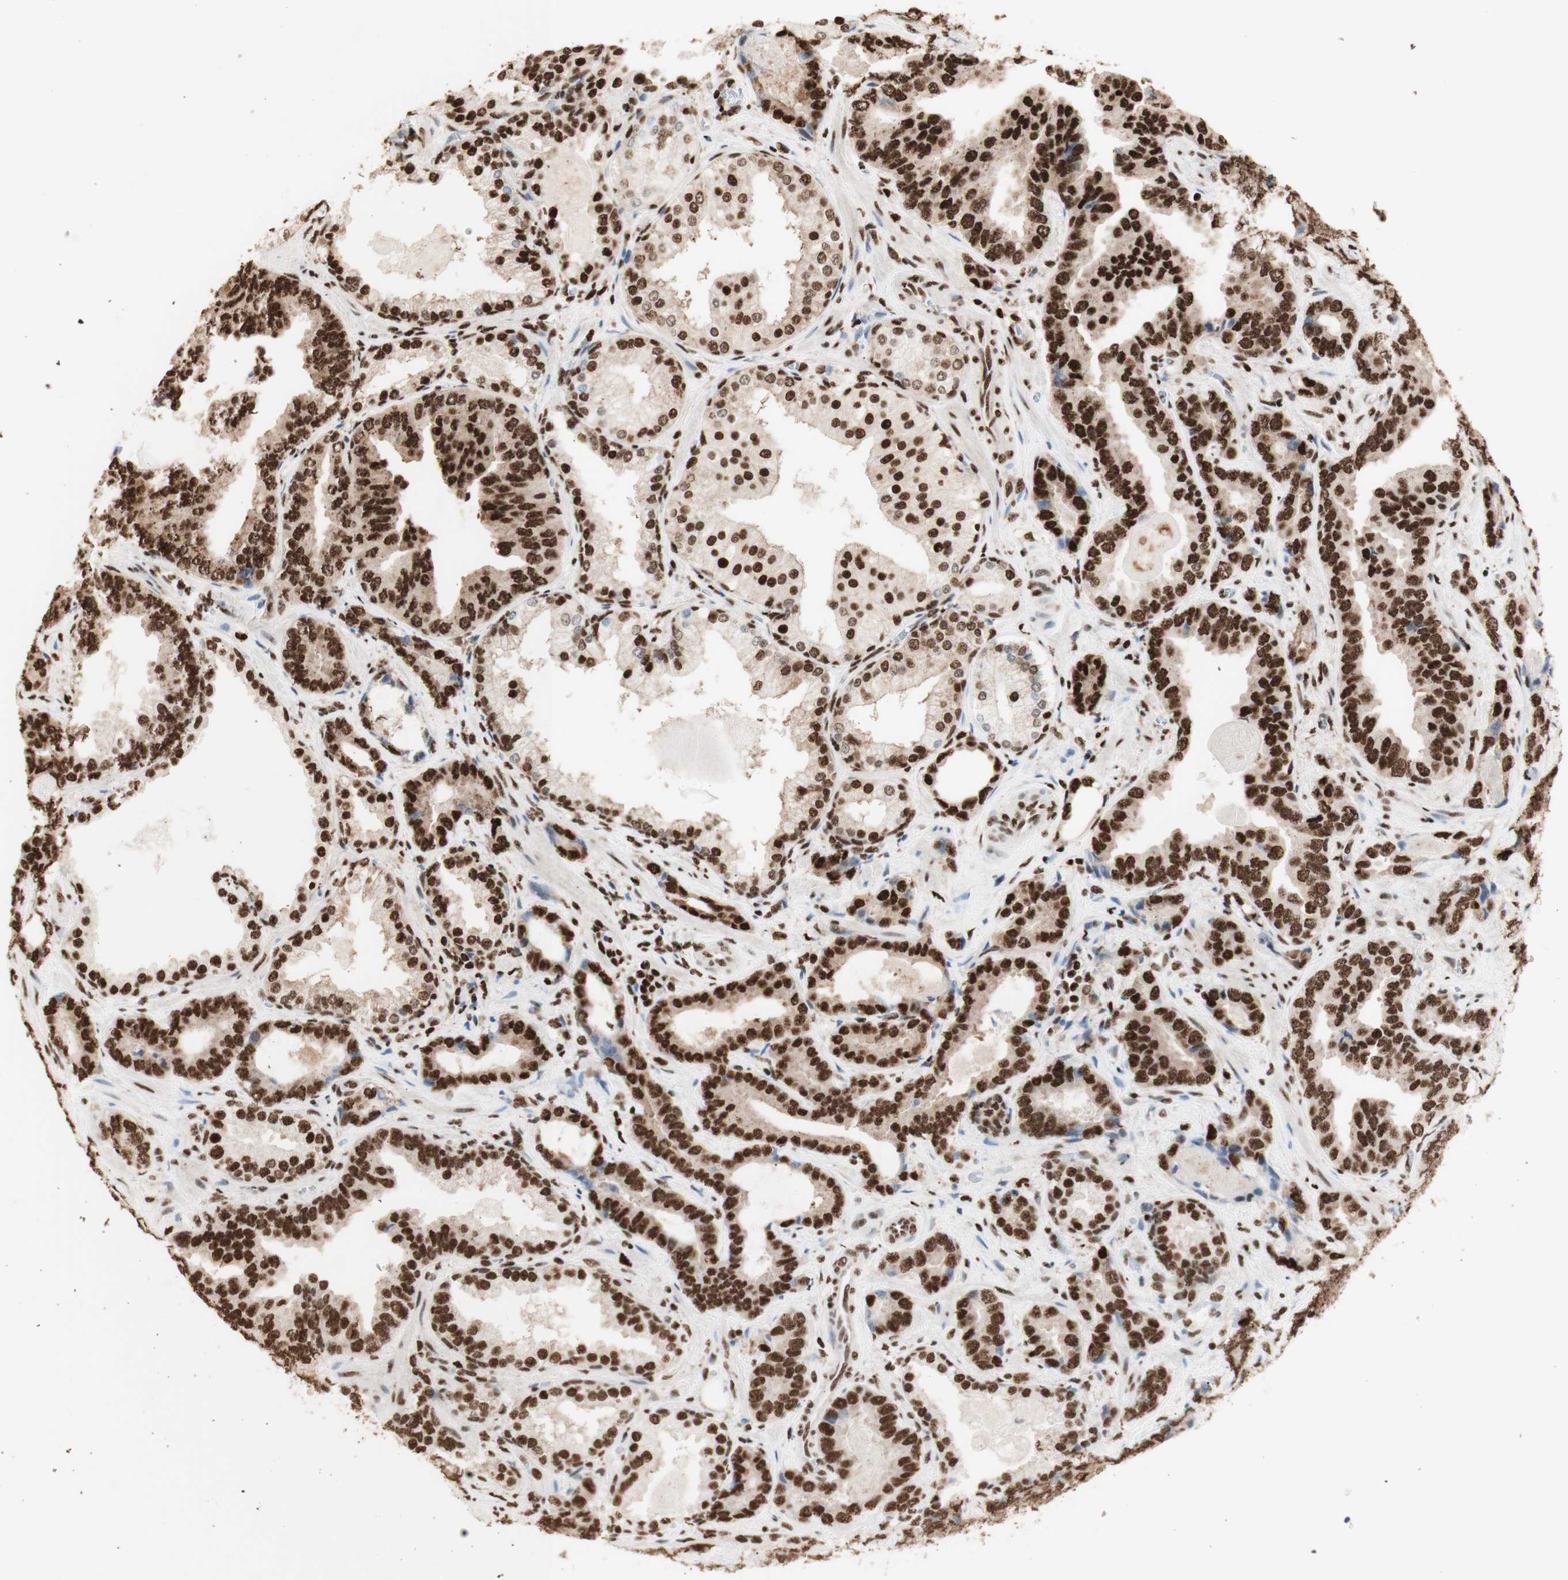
{"staining": {"intensity": "strong", "quantity": ">75%", "location": "cytoplasmic/membranous,nuclear"}, "tissue": "prostate cancer", "cell_type": "Tumor cells", "image_type": "cancer", "snomed": [{"axis": "morphology", "description": "Adenocarcinoma, Low grade"}, {"axis": "topography", "description": "Prostate"}], "caption": "Immunohistochemistry (IHC) histopathology image of human prostate cancer stained for a protein (brown), which displays high levels of strong cytoplasmic/membranous and nuclear staining in about >75% of tumor cells.", "gene": "HNRNPA2B1", "patient": {"sex": "male", "age": 60}}